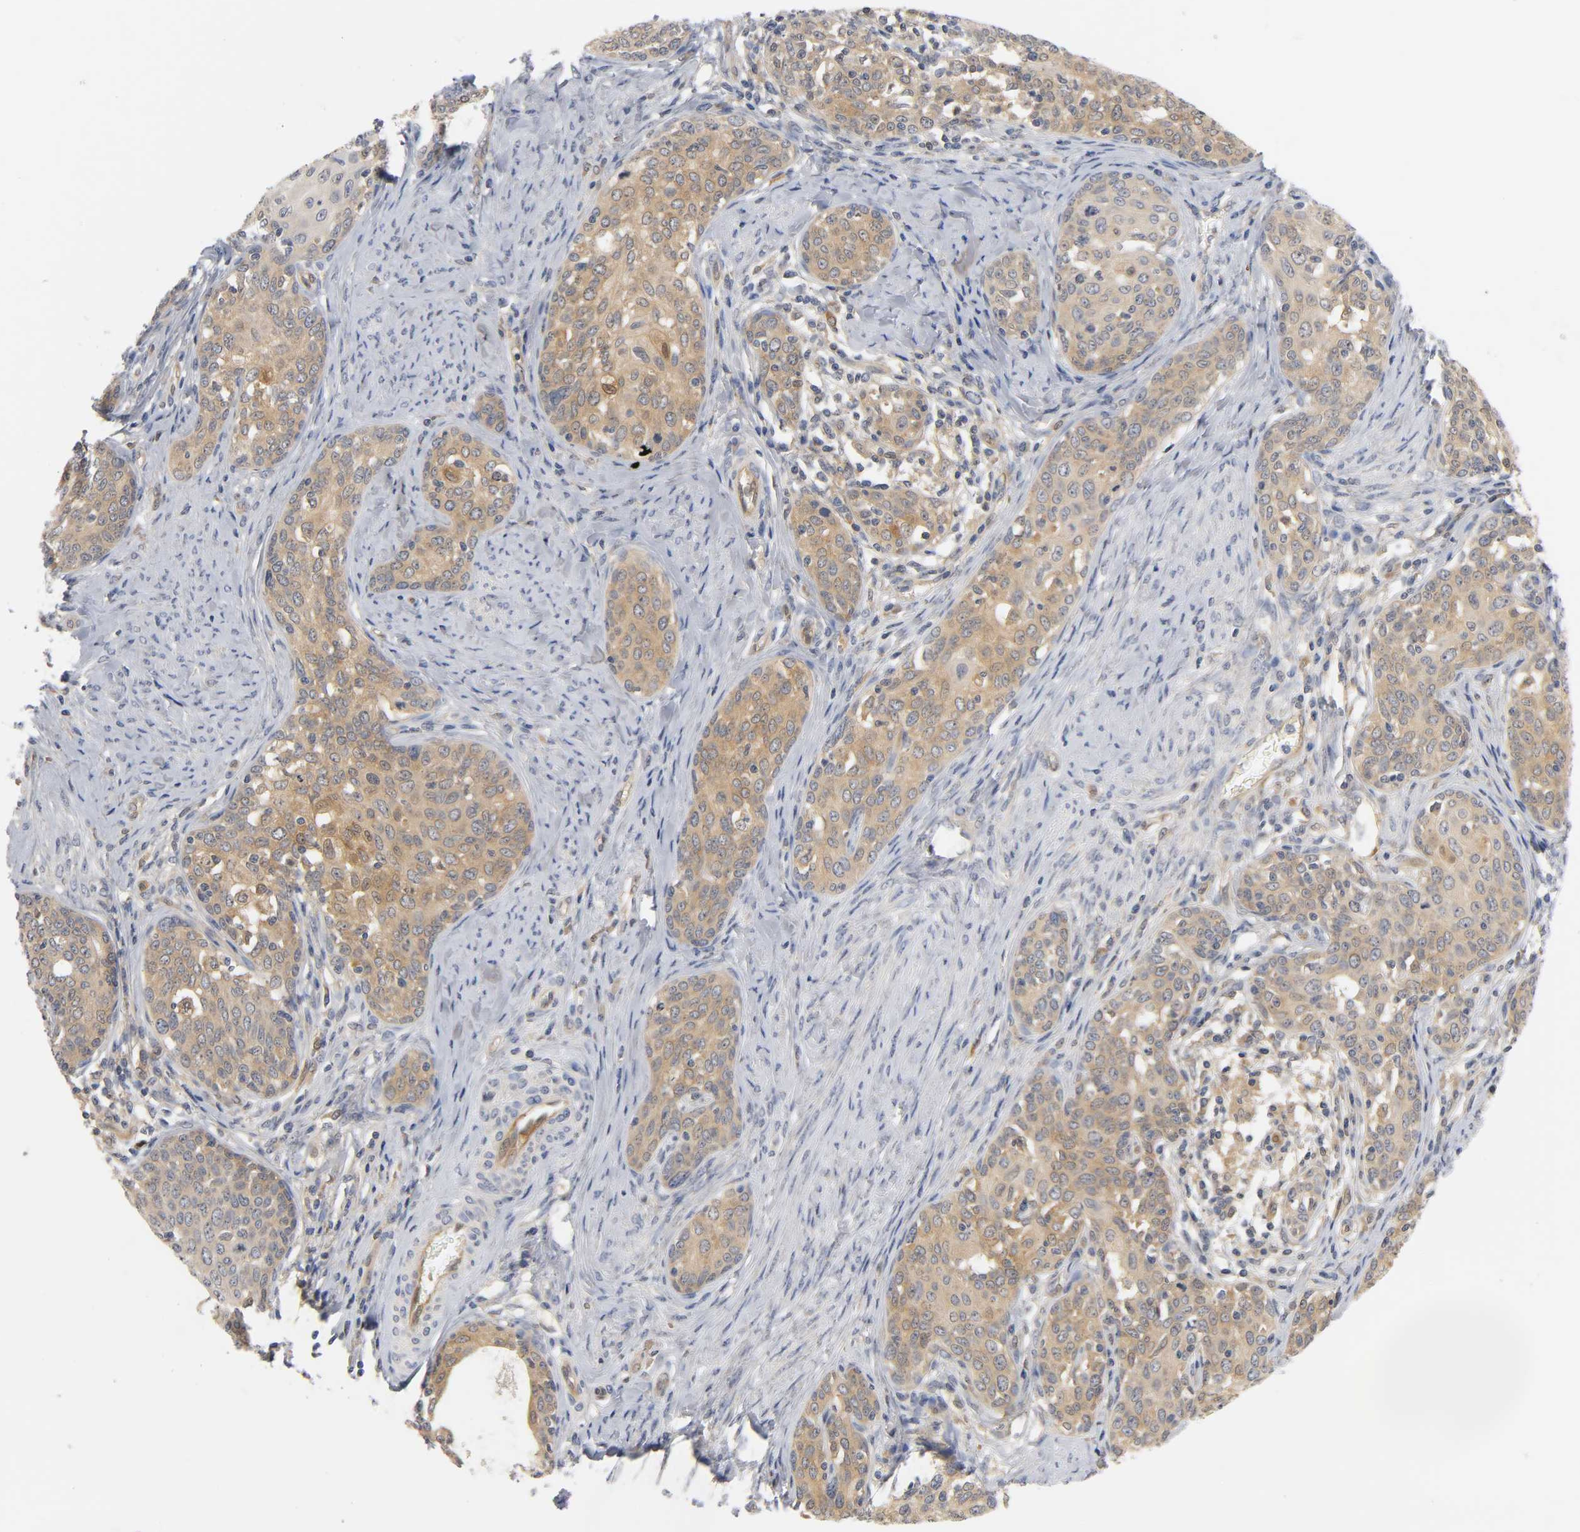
{"staining": {"intensity": "moderate", "quantity": ">75%", "location": "cytoplasmic/membranous"}, "tissue": "cervical cancer", "cell_type": "Tumor cells", "image_type": "cancer", "snomed": [{"axis": "morphology", "description": "Squamous cell carcinoma, NOS"}, {"axis": "morphology", "description": "Adenocarcinoma, NOS"}, {"axis": "topography", "description": "Cervix"}], "caption": "Cervical cancer stained with a protein marker exhibits moderate staining in tumor cells.", "gene": "FYN", "patient": {"sex": "female", "age": 52}}